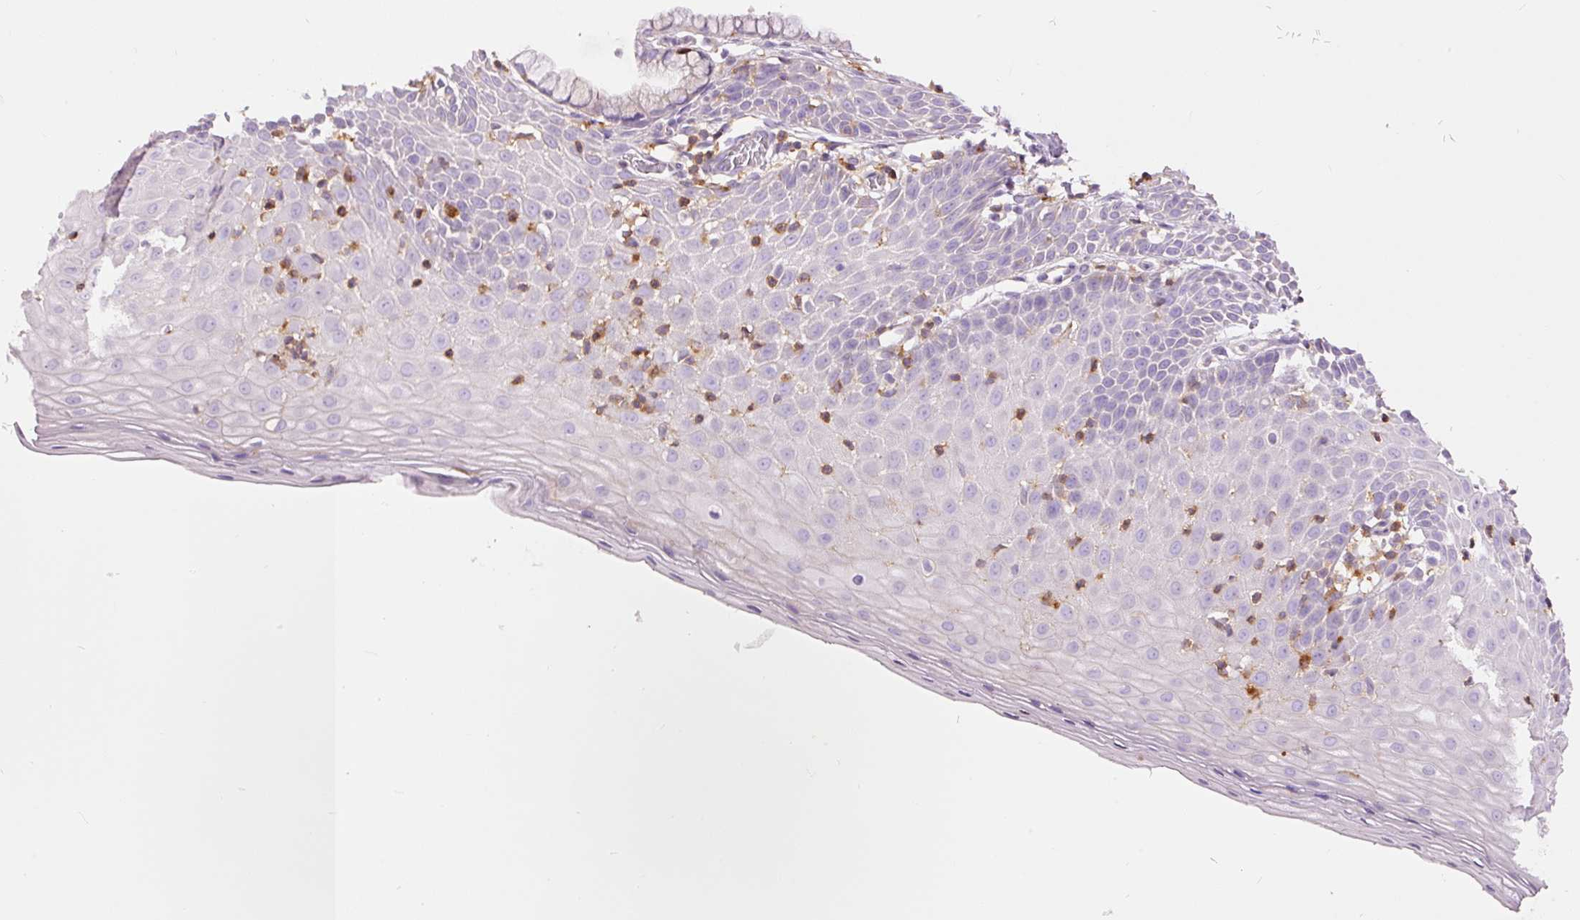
{"staining": {"intensity": "negative", "quantity": "none", "location": "none"}, "tissue": "cervix", "cell_type": "Glandular cells", "image_type": "normal", "snomed": [{"axis": "morphology", "description": "Normal tissue, NOS"}, {"axis": "topography", "description": "Cervix"}], "caption": "This is an immunohistochemistry (IHC) micrograph of benign human cervix. There is no expression in glandular cells.", "gene": "DOK6", "patient": {"sex": "female", "age": 36}}